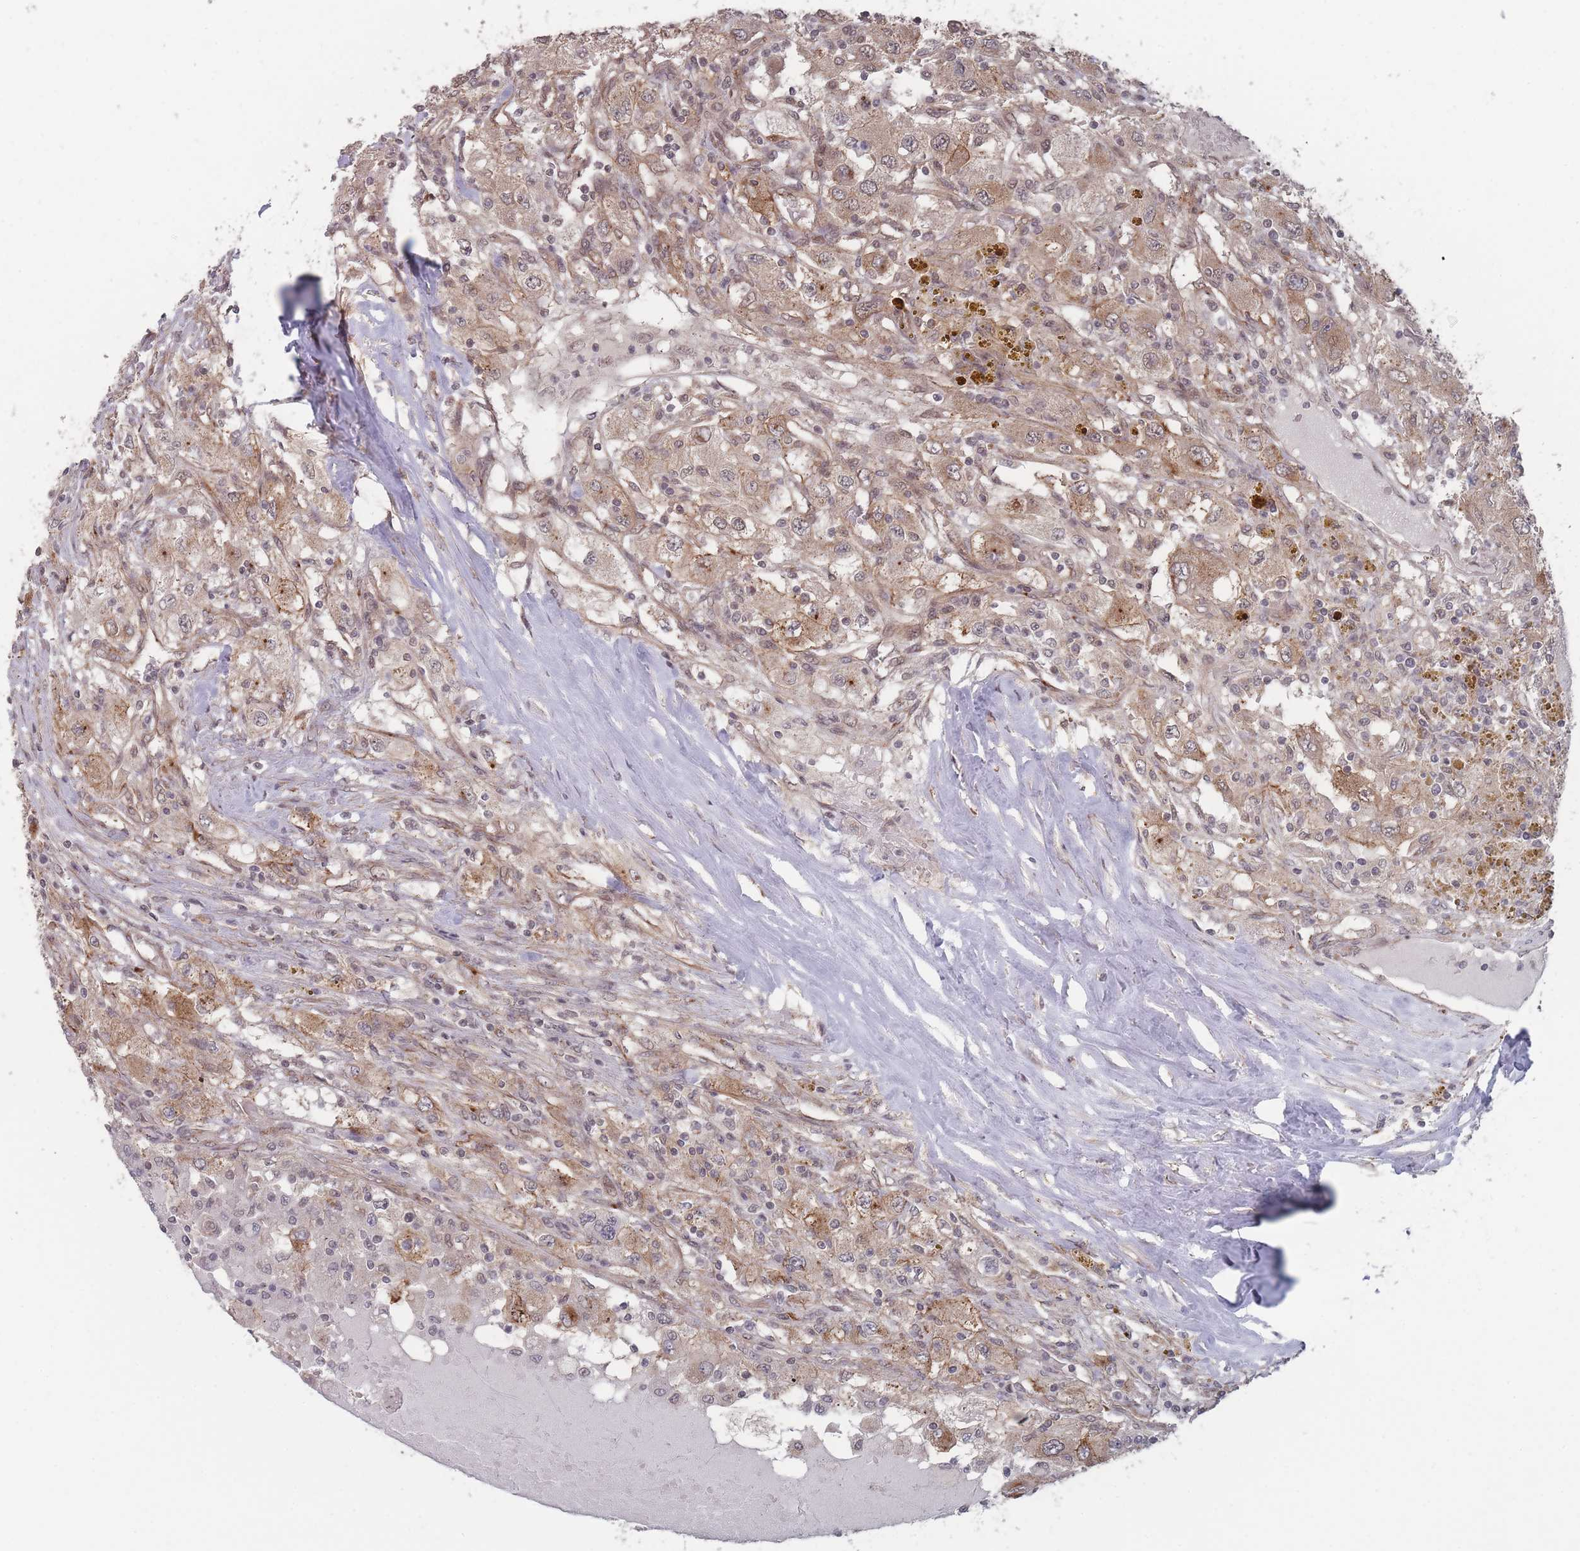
{"staining": {"intensity": "moderate", "quantity": "25%-75%", "location": "cytoplasmic/membranous"}, "tissue": "renal cancer", "cell_type": "Tumor cells", "image_type": "cancer", "snomed": [{"axis": "morphology", "description": "Adenocarcinoma, NOS"}, {"axis": "topography", "description": "Kidney"}], "caption": "Immunohistochemistry (IHC) histopathology image of renal adenocarcinoma stained for a protein (brown), which displays medium levels of moderate cytoplasmic/membranous staining in about 25%-75% of tumor cells.", "gene": "CNTRL", "patient": {"sex": "female", "age": 67}}